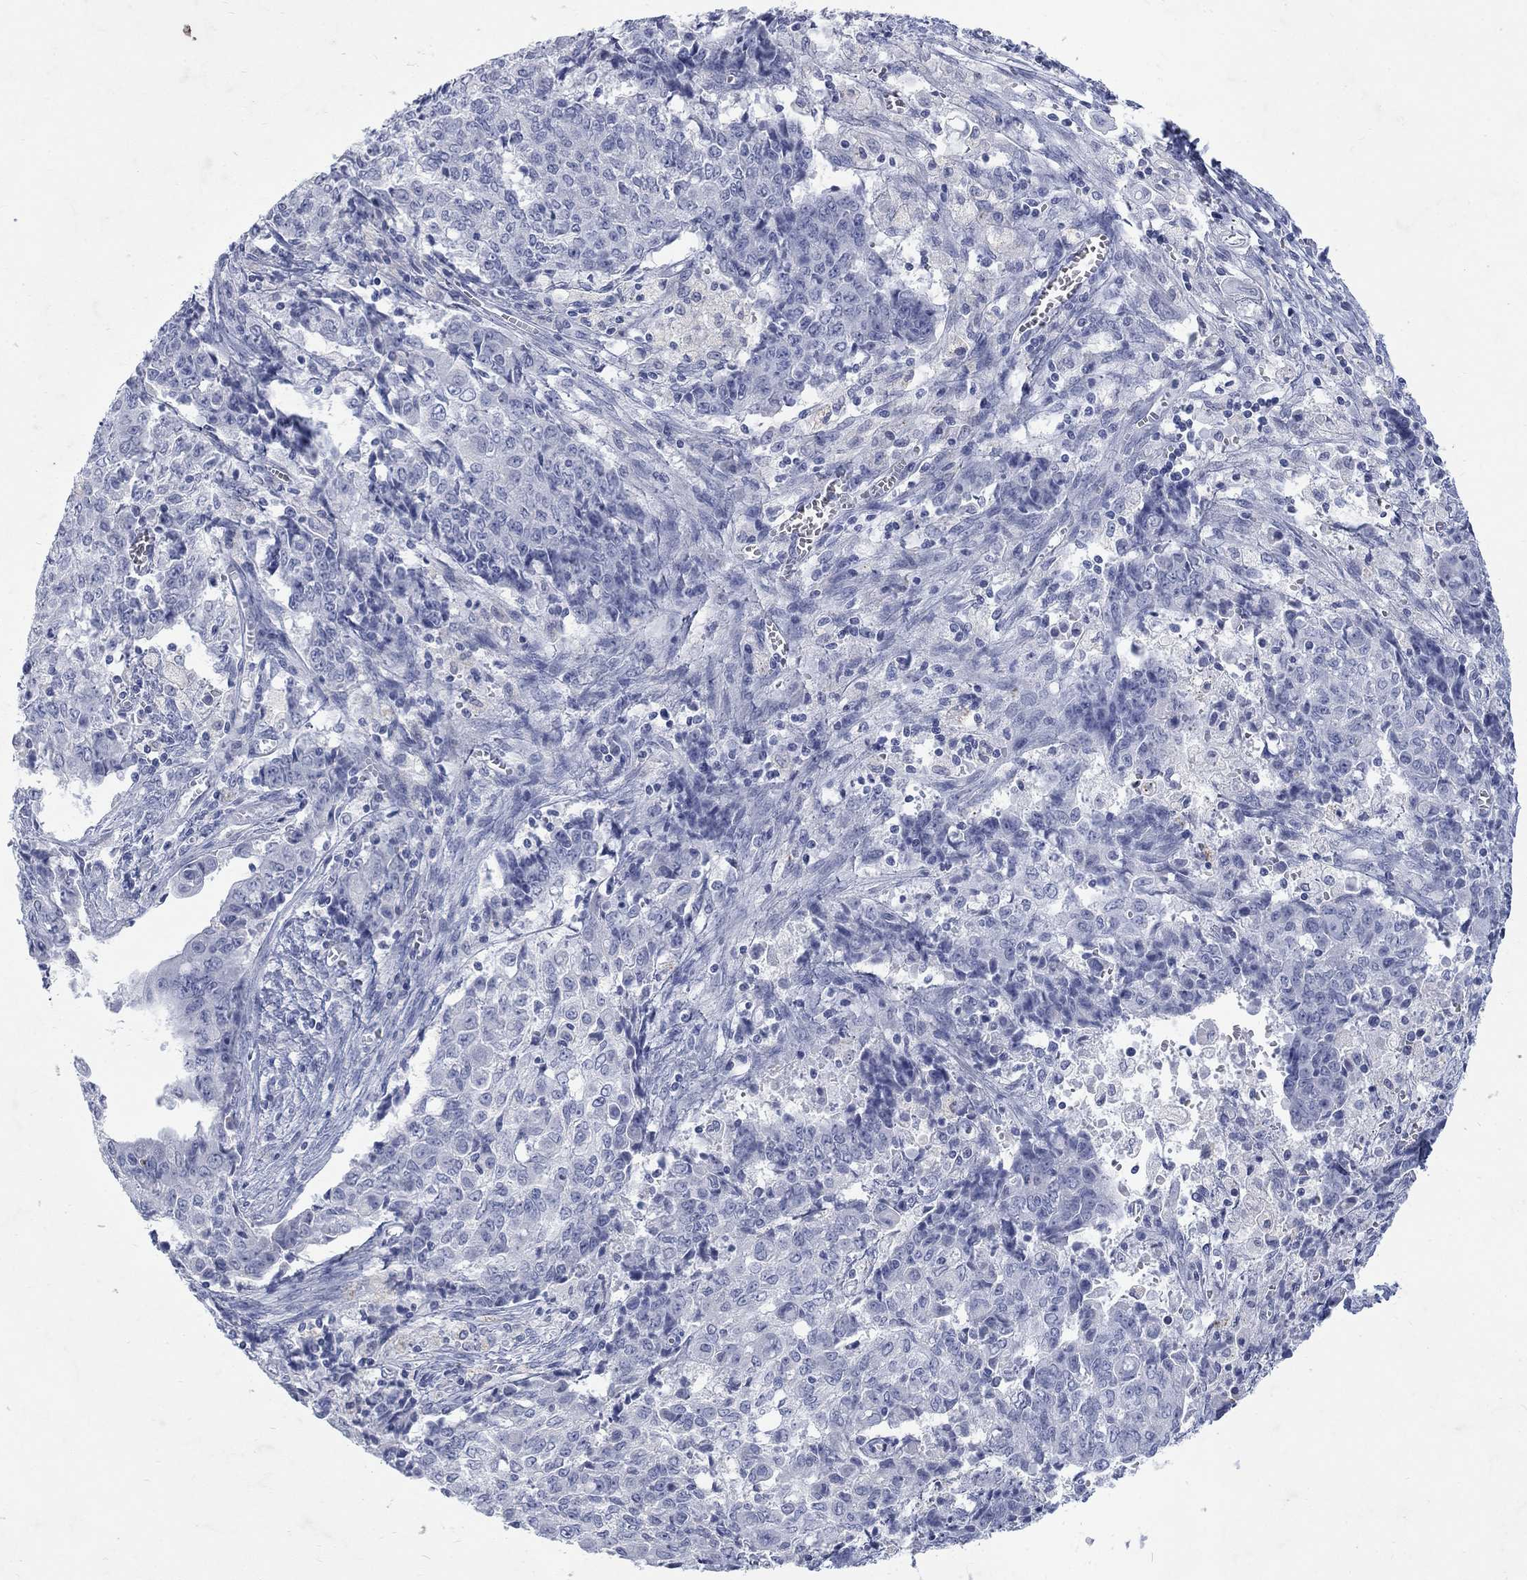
{"staining": {"intensity": "negative", "quantity": "none", "location": "none"}, "tissue": "ovarian cancer", "cell_type": "Tumor cells", "image_type": "cancer", "snomed": [{"axis": "morphology", "description": "Carcinoma, endometroid"}, {"axis": "topography", "description": "Ovary"}], "caption": "There is no significant staining in tumor cells of ovarian endometroid carcinoma. (Immunohistochemistry (ihc), brightfield microscopy, high magnification).", "gene": "RFTN2", "patient": {"sex": "female", "age": 42}}